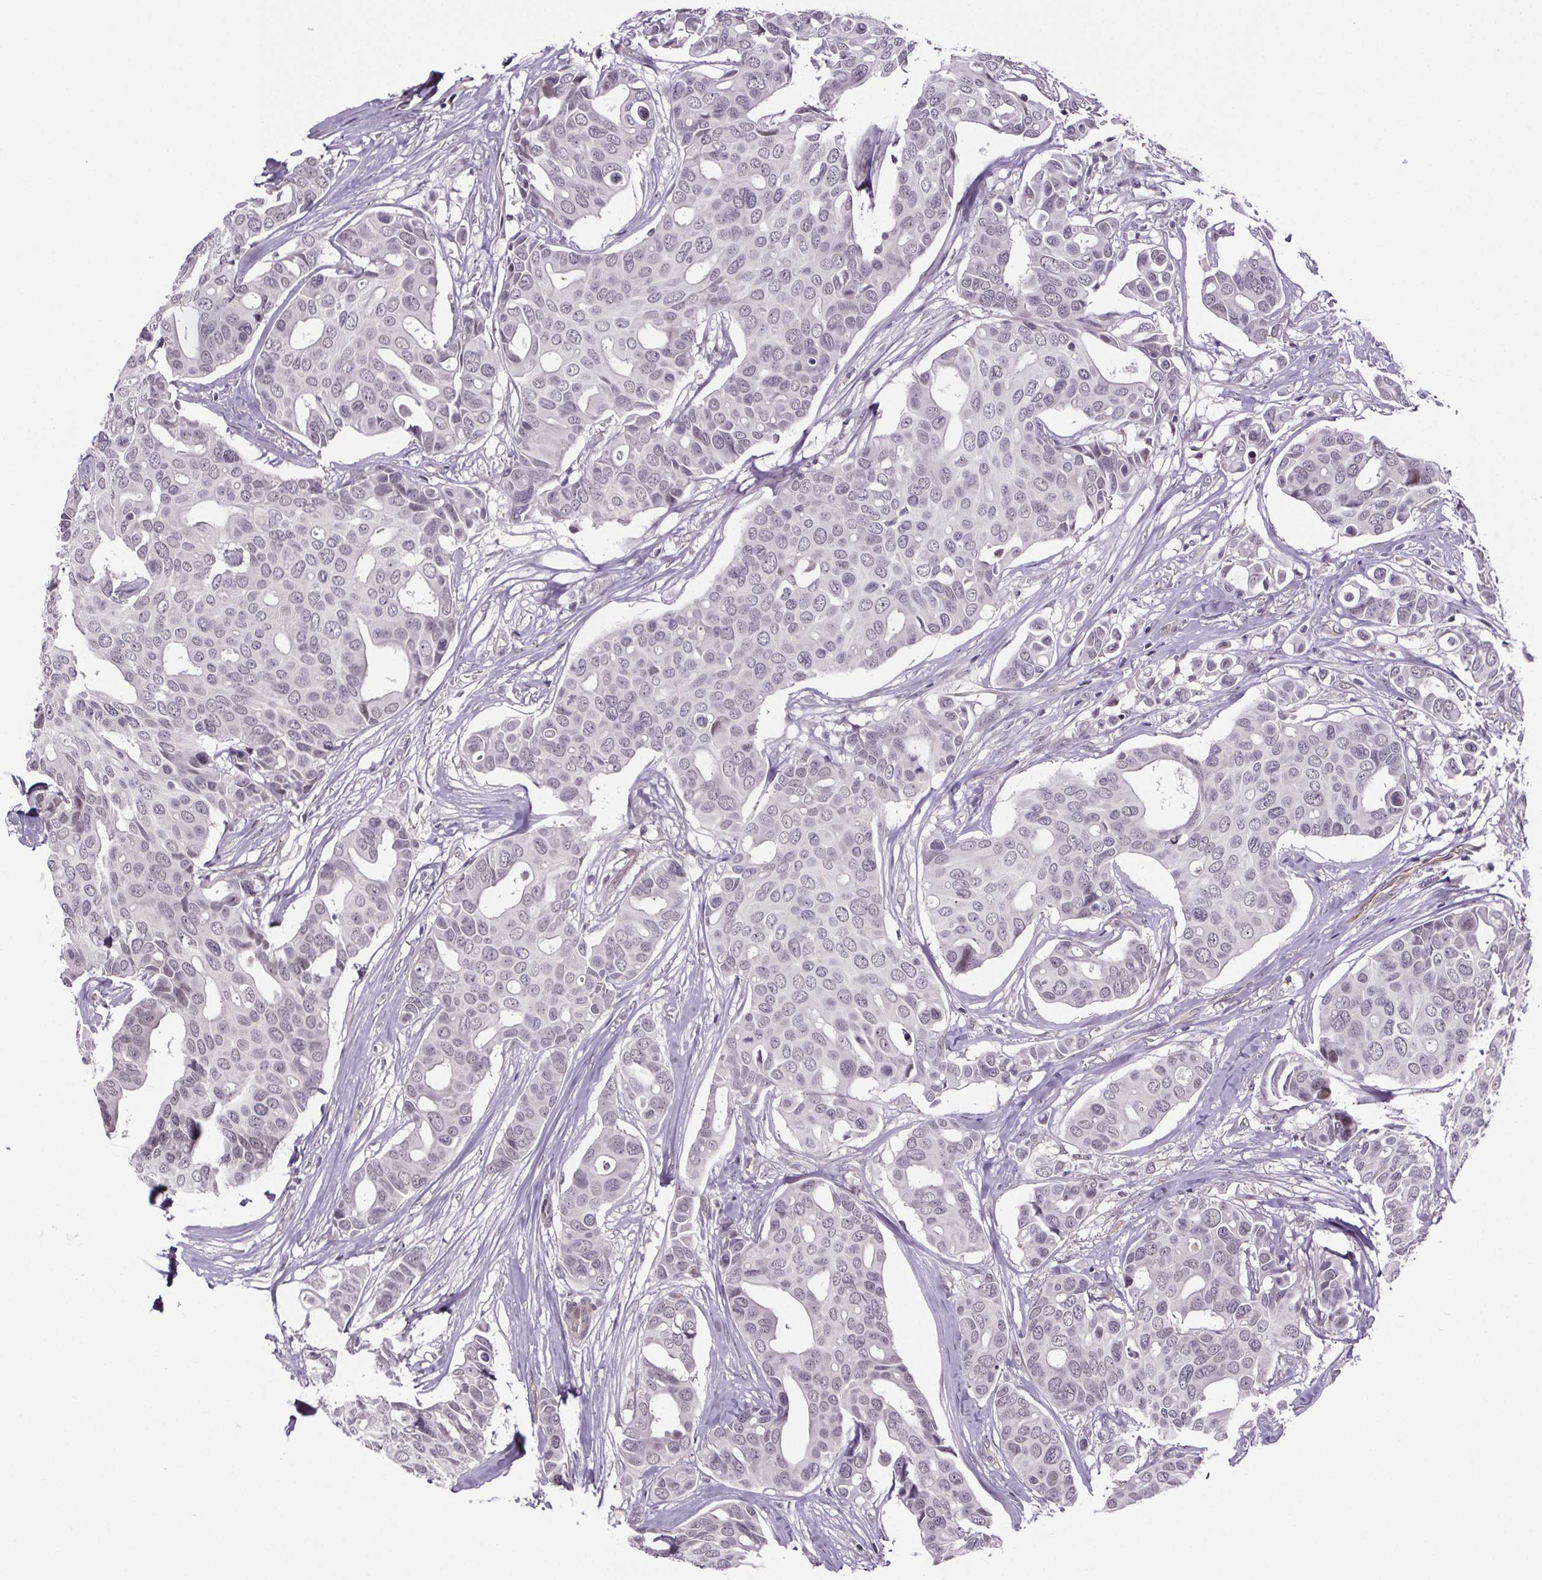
{"staining": {"intensity": "negative", "quantity": "none", "location": "none"}, "tissue": "breast cancer", "cell_type": "Tumor cells", "image_type": "cancer", "snomed": [{"axis": "morphology", "description": "Duct carcinoma"}, {"axis": "topography", "description": "Breast"}], "caption": "Tumor cells show no significant positivity in breast infiltrating ductal carcinoma. Nuclei are stained in blue.", "gene": "TTC12", "patient": {"sex": "female", "age": 54}}